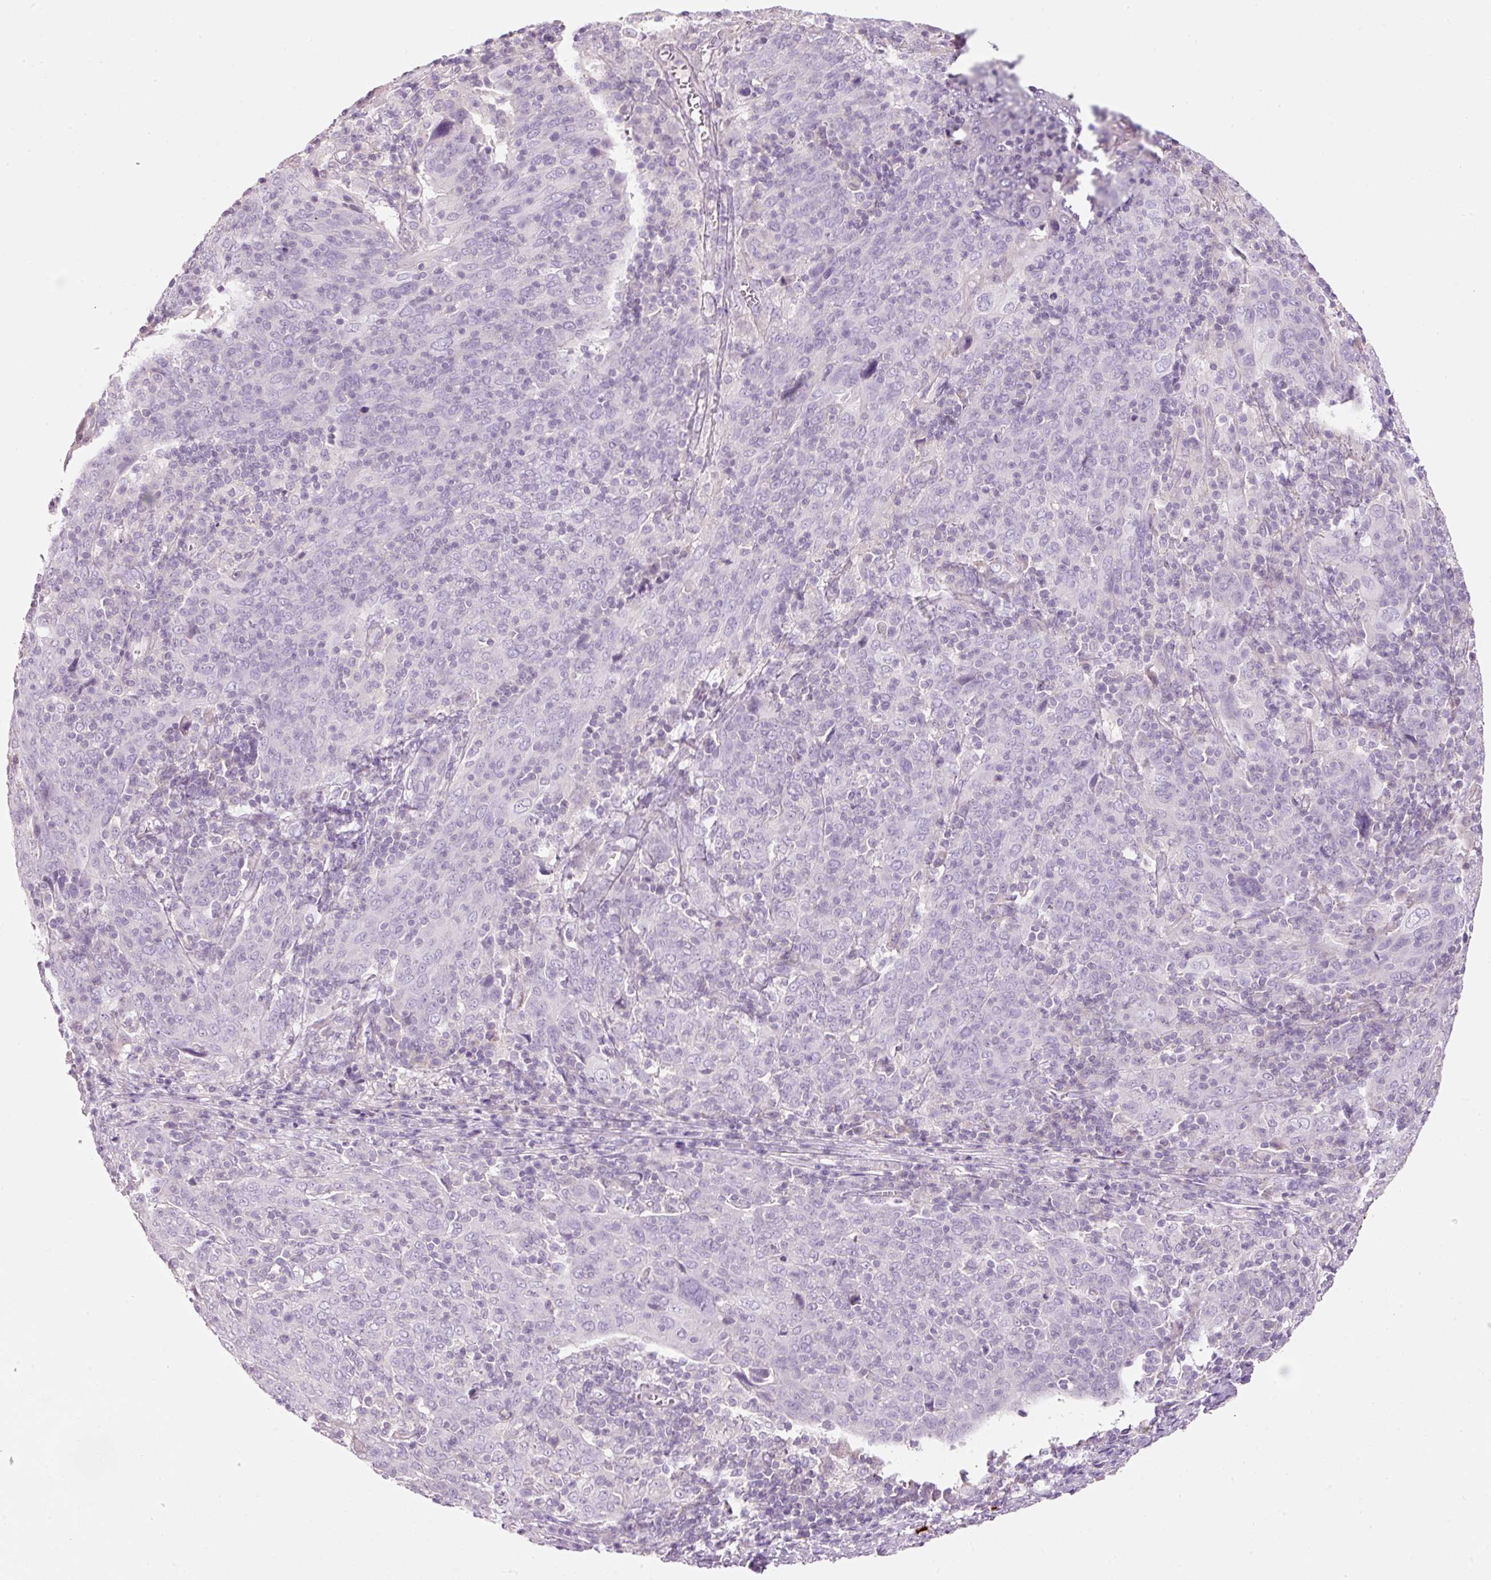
{"staining": {"intensity": "negative", "quantity": "none", "location": "none"}, "tissue": "cervical cancer", "cell_type": "Tumor cells", "image_type": "cancer", "snomed": [{"axis": "morphology", "description": "Squamous cell carcinoma, NOS"}, {"axis": "topography", "description": "Cervix"}], "caption": "High magnification brightfield microscopy of squamous cell carcinoma (cervical) stained with DAB (3,3'-diaminobenzidine) (brown) and counterstained with hematoxylin (blue): tumor cells show no significant expression.", "gene": "CMA1", "patient": {"sex": "female", "age": 67}}